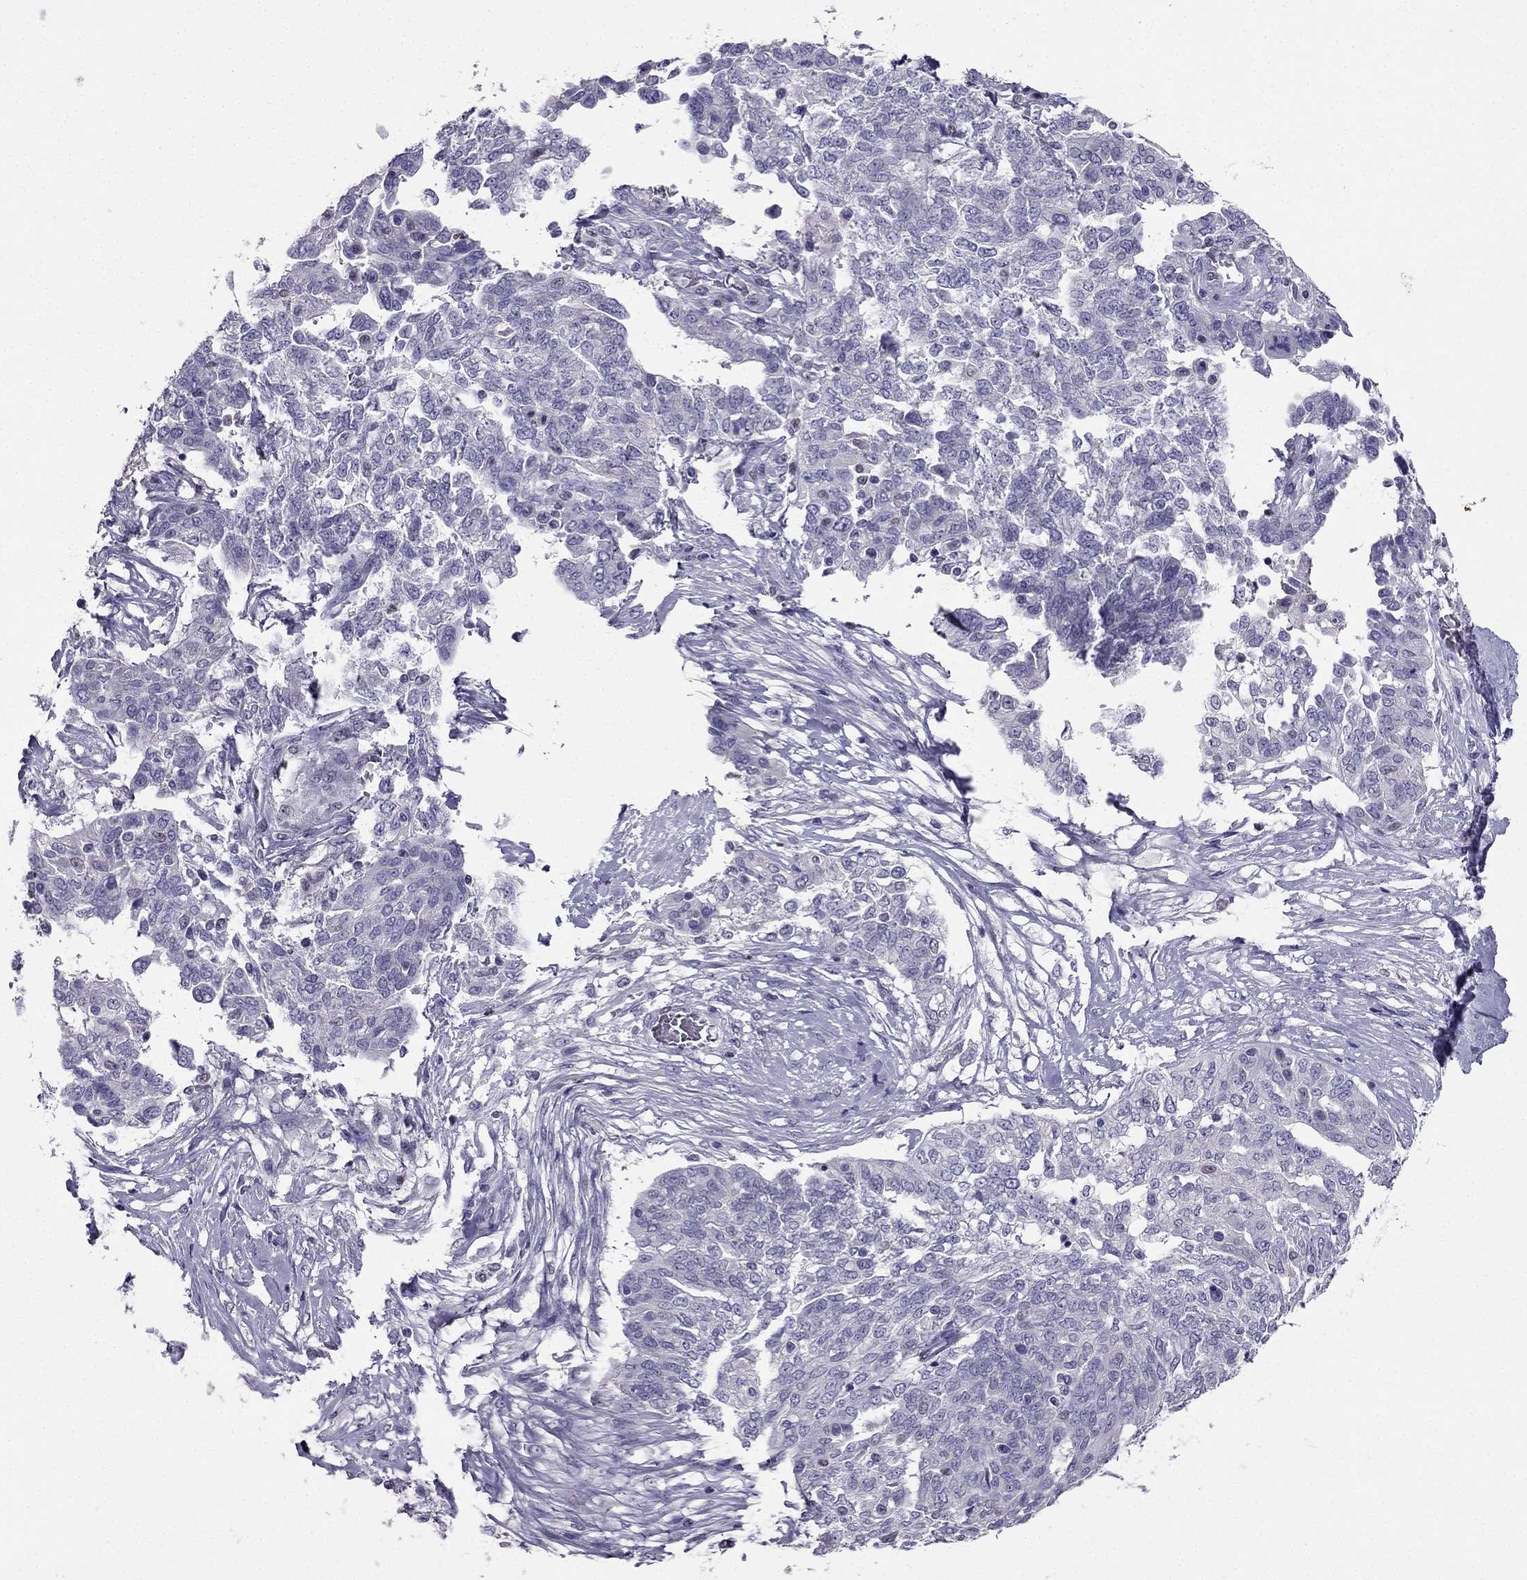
{"staining": {"intensity": "negative", "quantity": "none", "location": "none"}, "tissue": "ovarian cancer", "cell_type": "Tumor cells", "image_type": "cancer", "snomed": [{"axis": "morphology", "description": "Cystadenocarcinoma, serous, NOS"}, {"axis": "topography", "description": "Ovary"}], "caption": "The immunohistochemistry (IHC) image has no significant expression in tumor cells of serous cystadenocarcinoma (ovarian) tissue.", "gene": "ARID3A", "patient": {"sex": "female", "age": 67}}